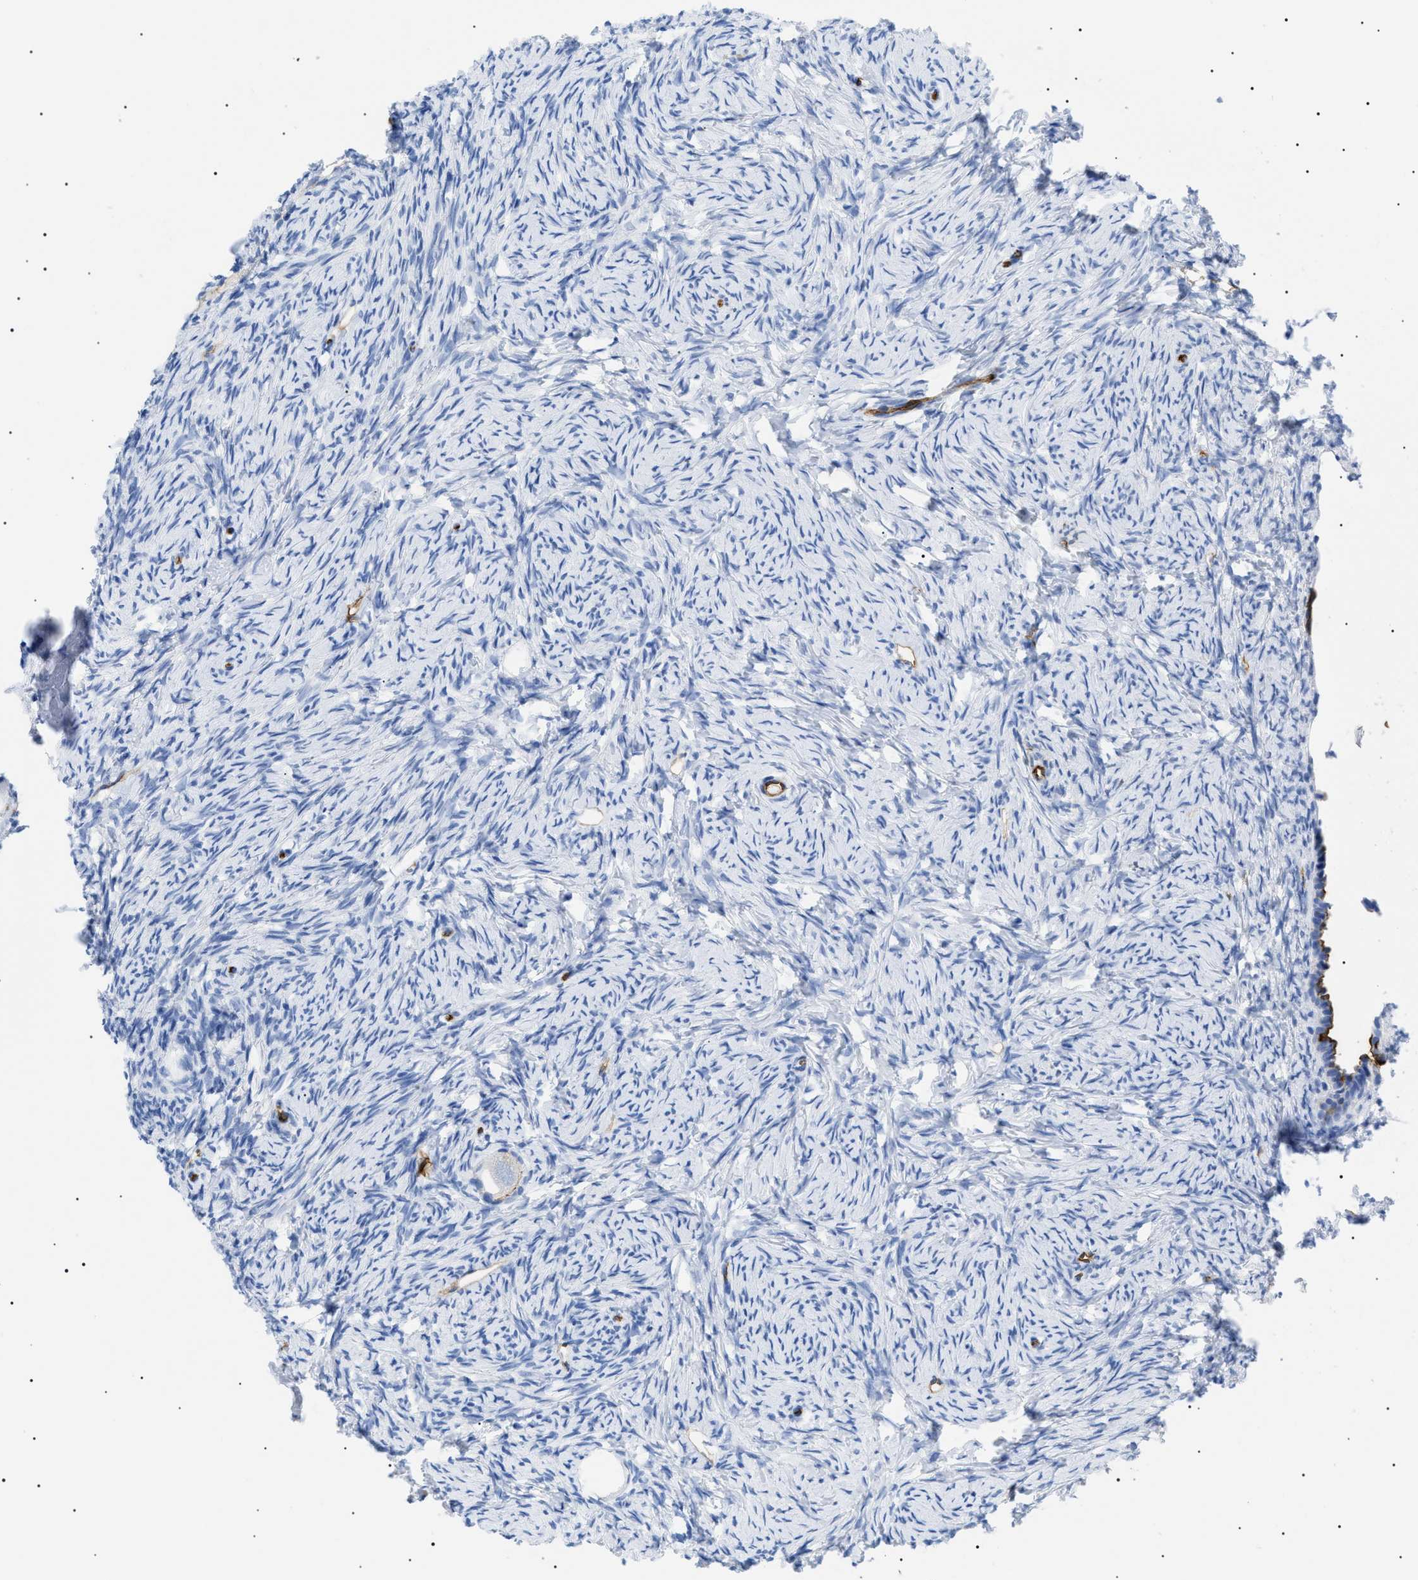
{"staining": {"intensity": "negative", "quantity": "none", "location": "none"}, "tissue": "ovary", "cell_type": "Follicle cells", "image_type": "normal", "snomed": [{"axis": "morphology", "description": "Normal tissue, NOS"}, {"axis": "topography", "description": "Ovary"}], "caption": "Normal ovary was stained to show a protein in brown. There is no significant staining in follicle cells. Nuclei are stained in blue.", "gene": "PODXL", "patient": {"sex": "female", "age": 33}}